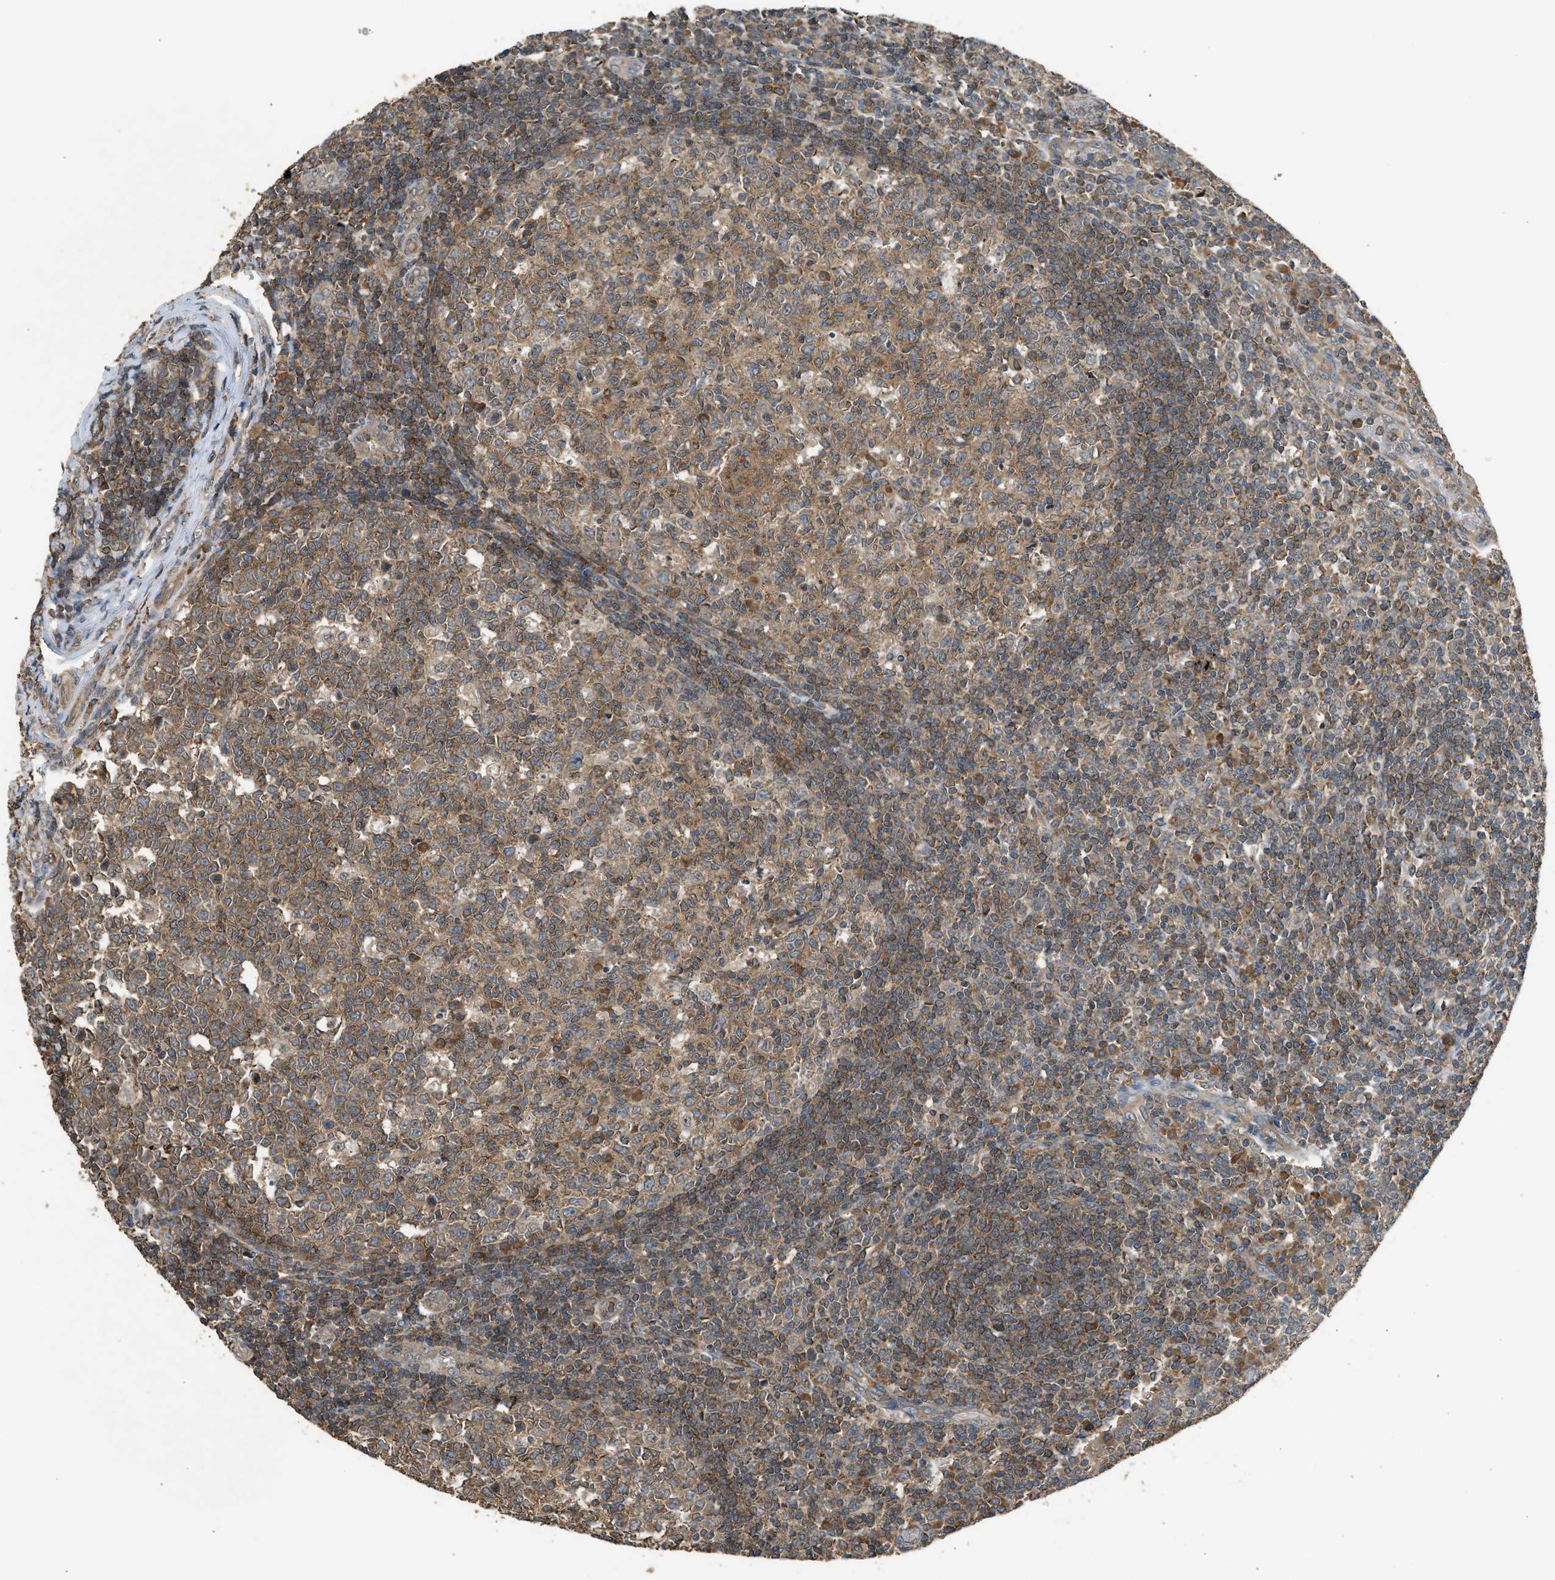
{"staining": {"intensity": "strong", "quantity": ">75%", "location": "cytoplasmic/membranous"}, "tissue": "tonsil", "cell_type": "Germinal center cells", "image_type": "normal", "snomed": [{"axis": "morphology", "description": "Normal tissue, NOS"}, {"axis": "topography", "description": "Tonsil"}], "caption": "DAB (3,3'-diaminobenzidine) immunohistochemical staining of unremarkable human tonsil reveals strong cytoplasmic/membranous protein positivity in about >75% of germinal center cells. (IHC, brightfield microscopy, high magnification).", "gene": "HIP1R", "patient": {"sex": "female", "age": 19}}